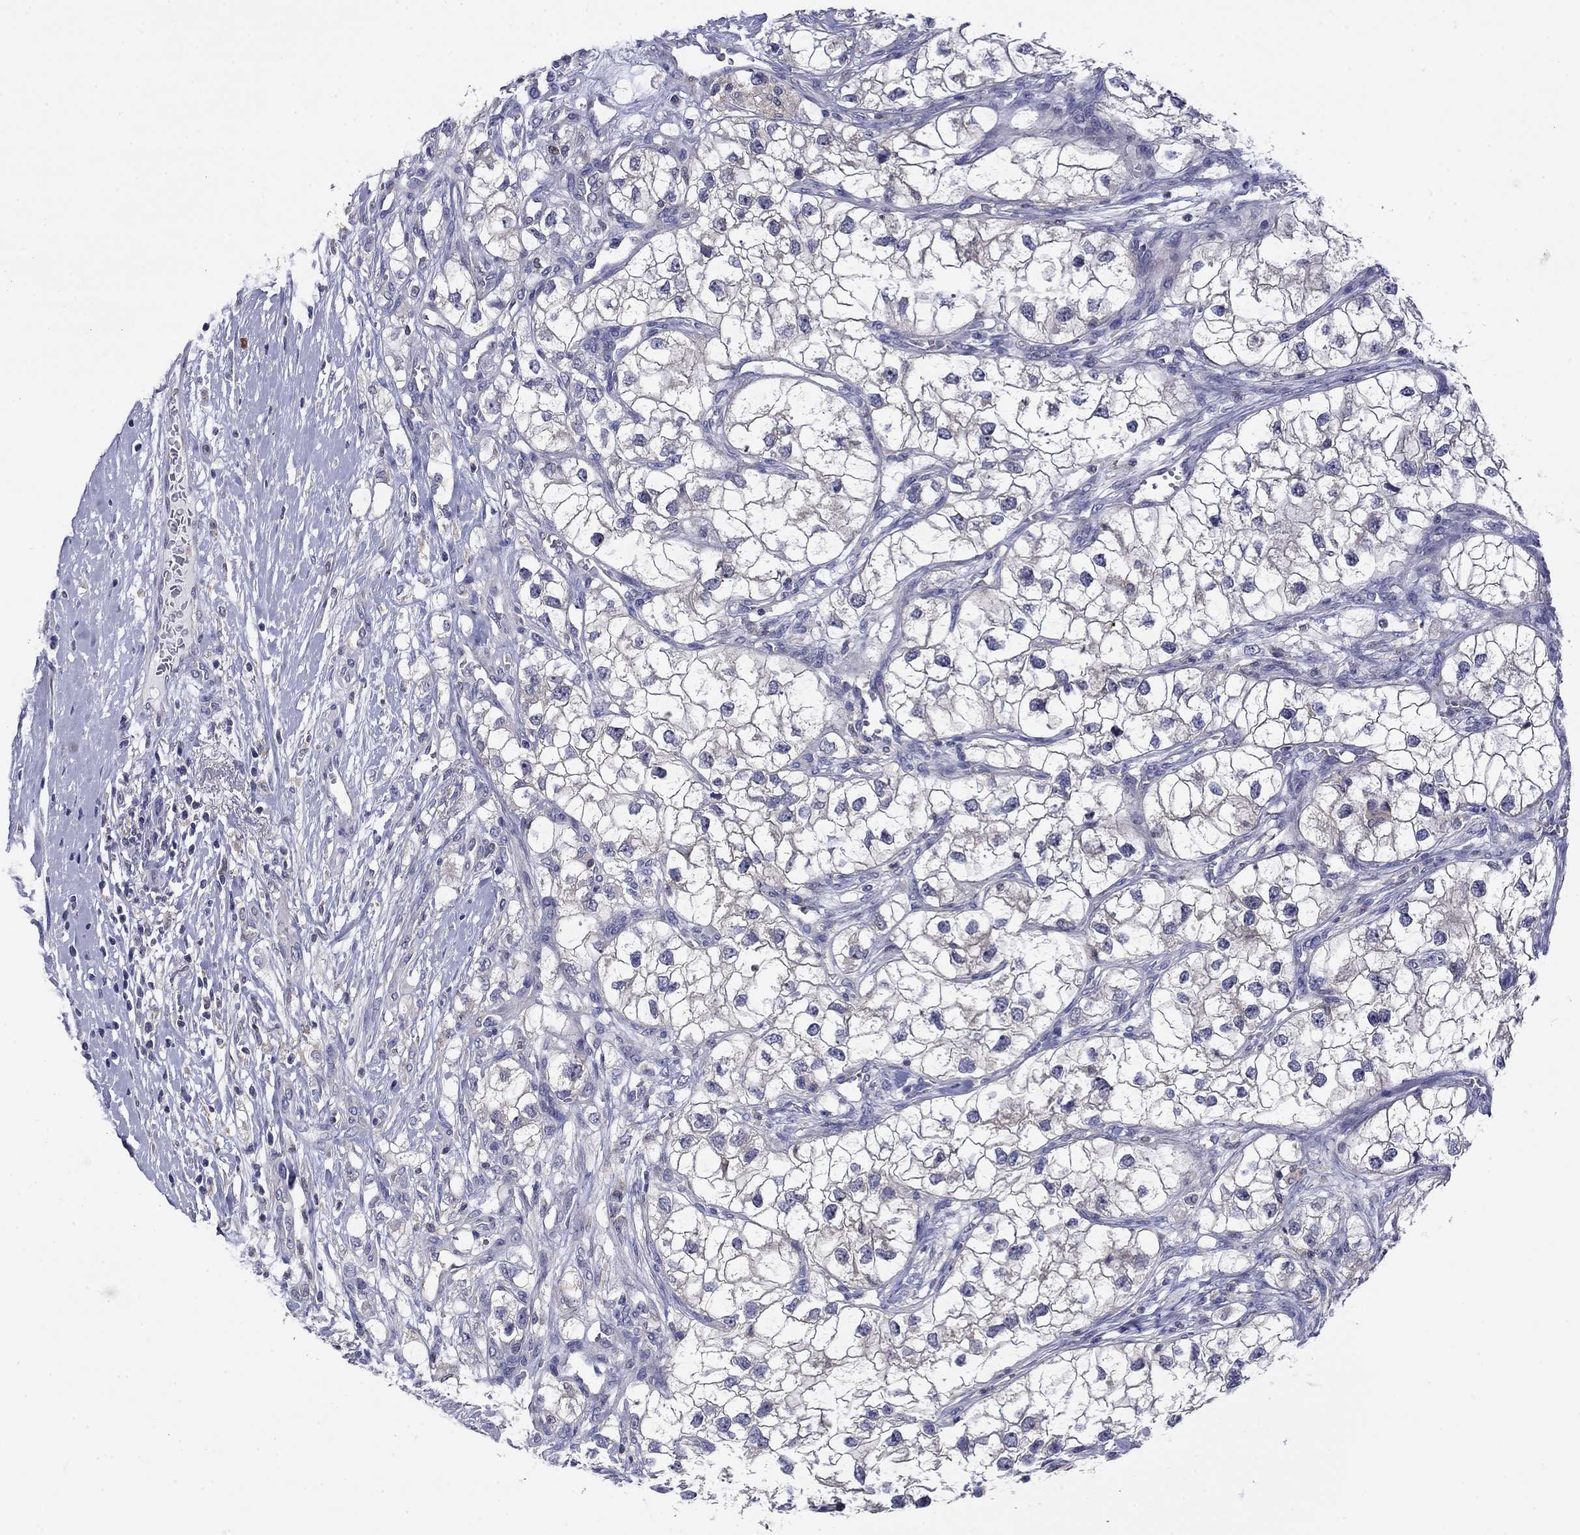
{"staining": {"intensity": "negative", "quantity": "none", "location": "none"}, "tissue": "renal cancer", "cell_type": "Tumor cells", "image_type": "cancer", "snomed": [{"axis": "morphology", "description": "Adenocarcinoma, NOS"}, {"axis": "topography", "description": "Kidney"}], "caption": "There is no significant staining in tumor cells of renal cancer.", "gene": "POU2F2", "patient": {"sex": "male", "age": 59}}